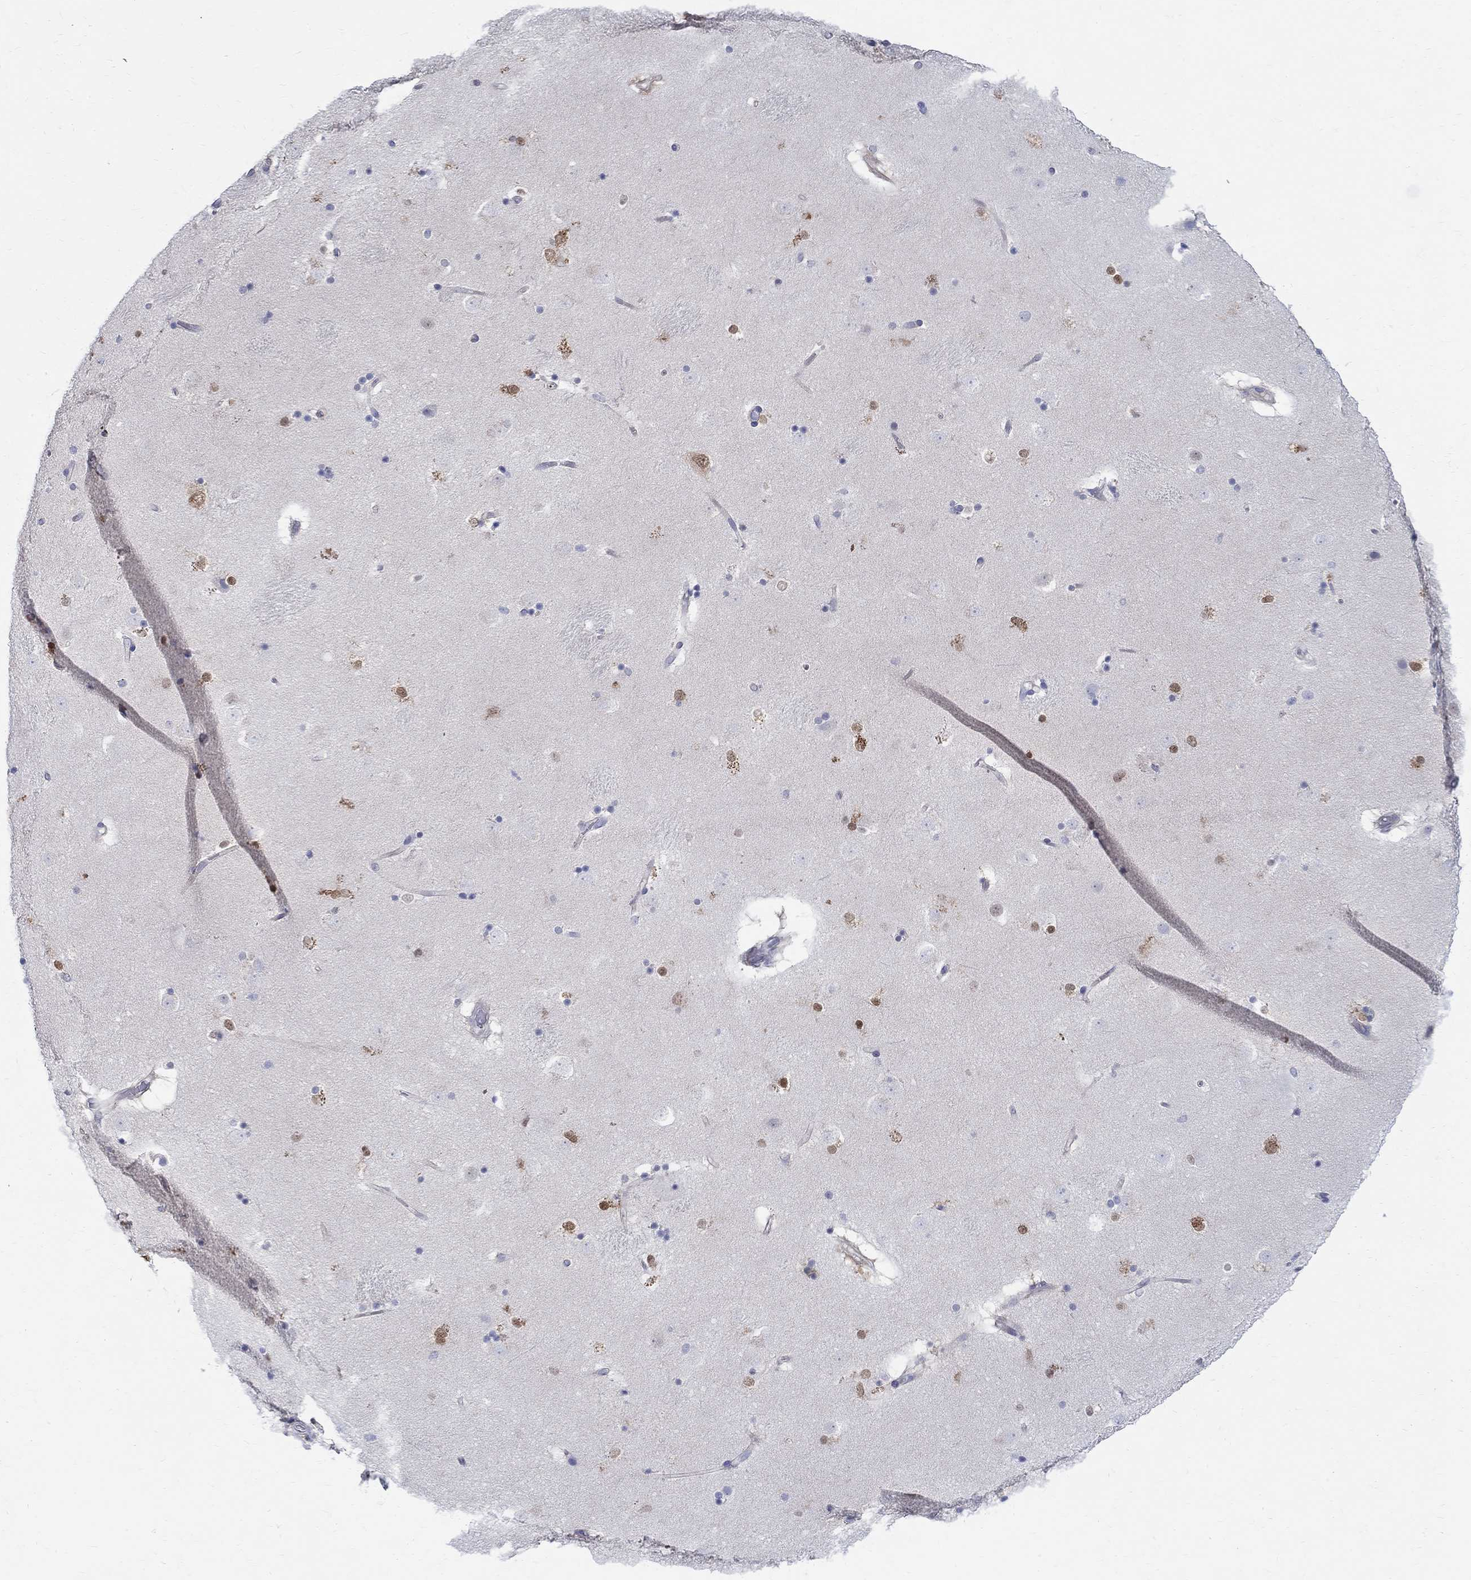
{"staining": {"intensity": "strong", "quantity": "<25%", "location": "nuclear"}, "tissue": "caudate", "cell_type": "Glial cells", "image_type": "normal", "snomed": [{"axis": "morphology", "description": "Normal tissue, NOS"}, {"axis": "topography", "description": "Lateral ventricle wall"}], "caption": "Strong nuclear expression for a protein is present in about <25% of glial cells of normal caudate using immunohistochemistry (IHC).", "gene": "SOX2", "patient": {"sex": "male", "age": 51}}